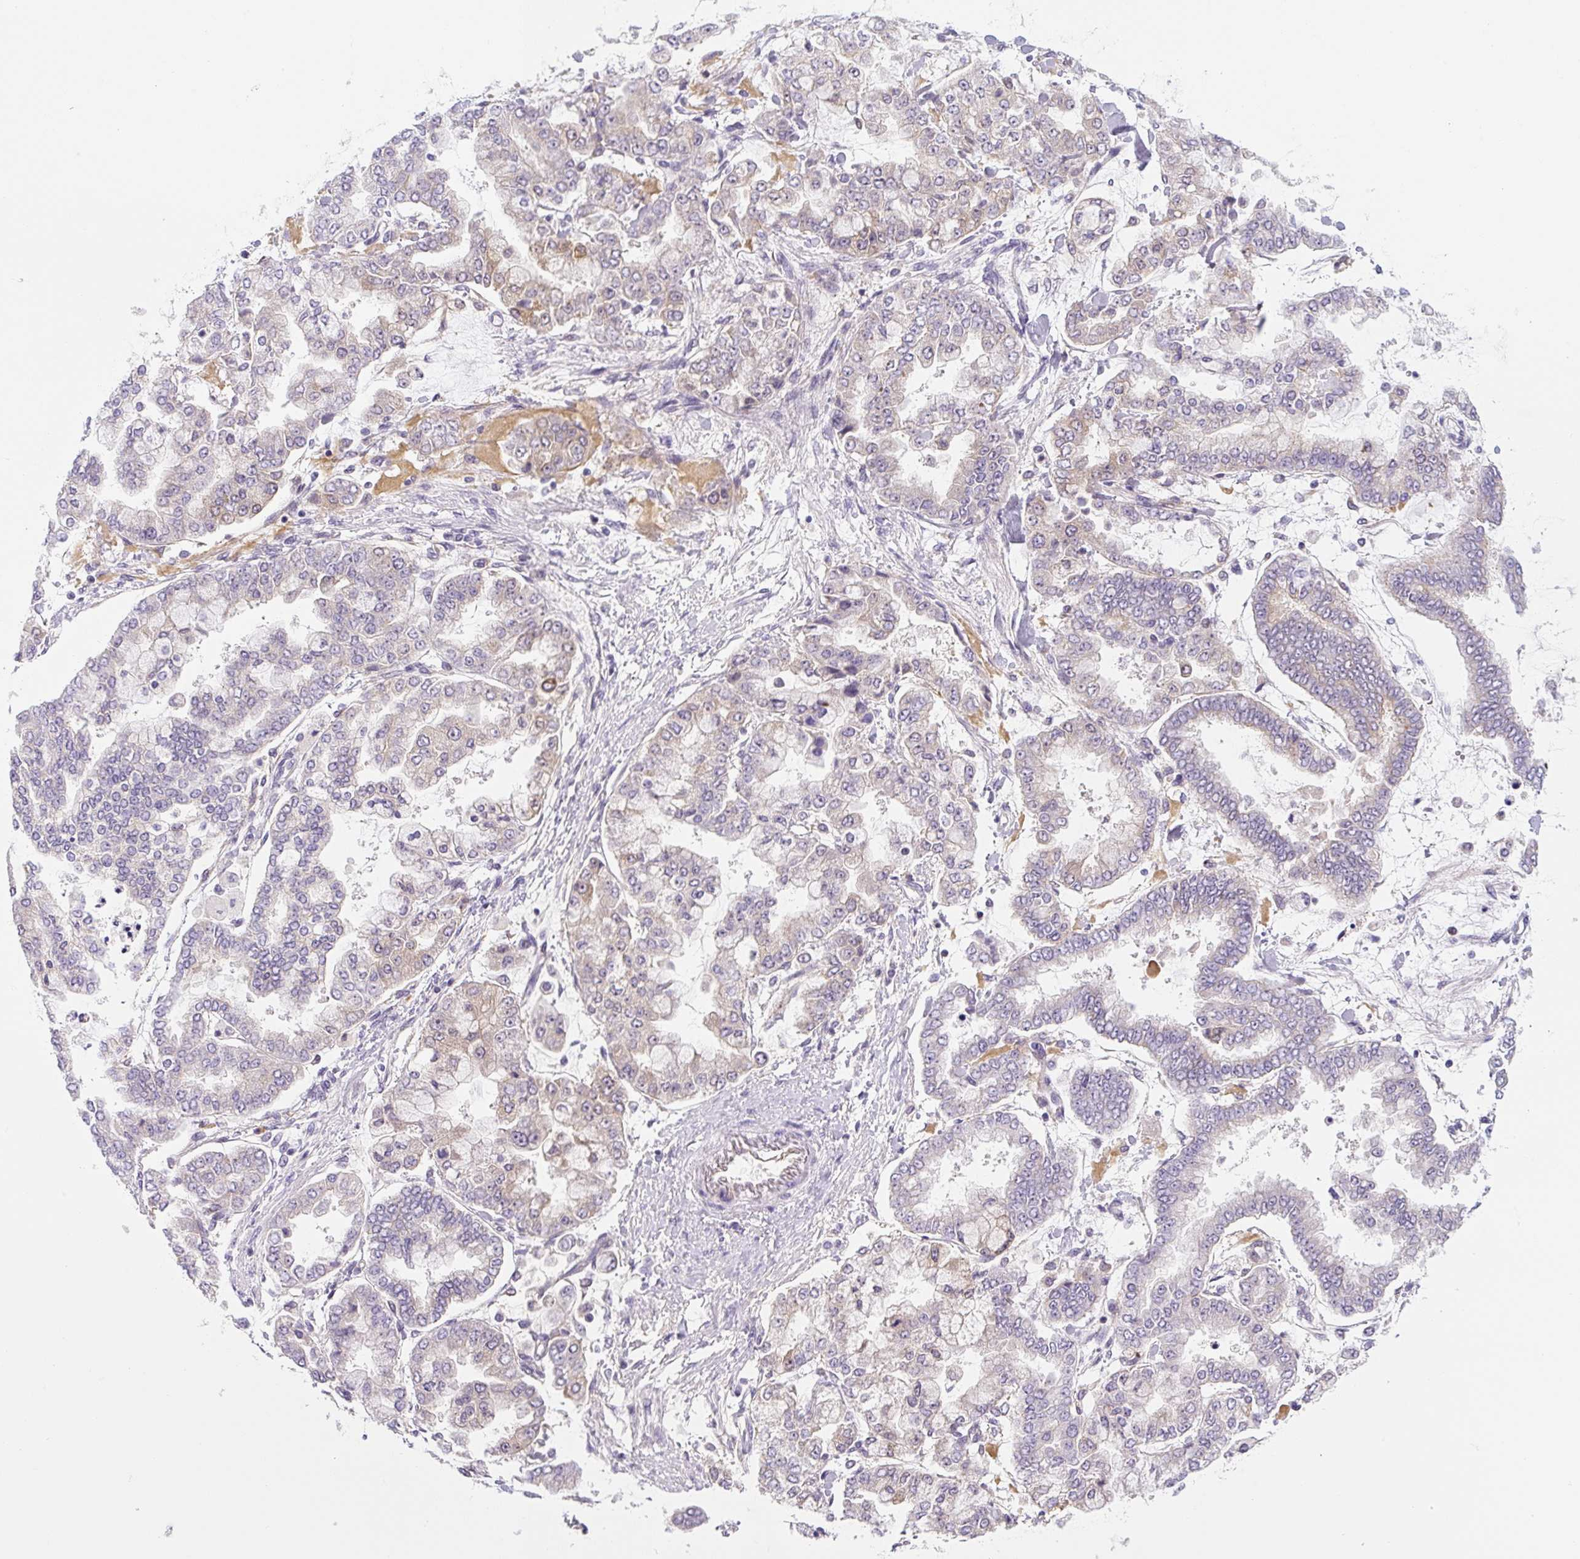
{"staining": {"intensity": "negative", "quantity": "none", "location": "none"}, "tissue": "stomach cancer", "cell_type": "Tumor cells", "image_type": "cancer", "snomed": [{"axis": "morphology", "description": "Normal tissue, NOS"}, {"axis": "morphology", "description": "Adenocarcinoma, NOS"}, {"axis": "topography", "description": "Stomach, upper"}, {"axis": "topography", "description": "Stomach"}], "caption": "Immunohistochemical staining of human stomach adenocarcinoma shows no significant staining in tumor cells.", "gene": "PLA2G4A", "patient": {"sex": "male", "age": 76}}